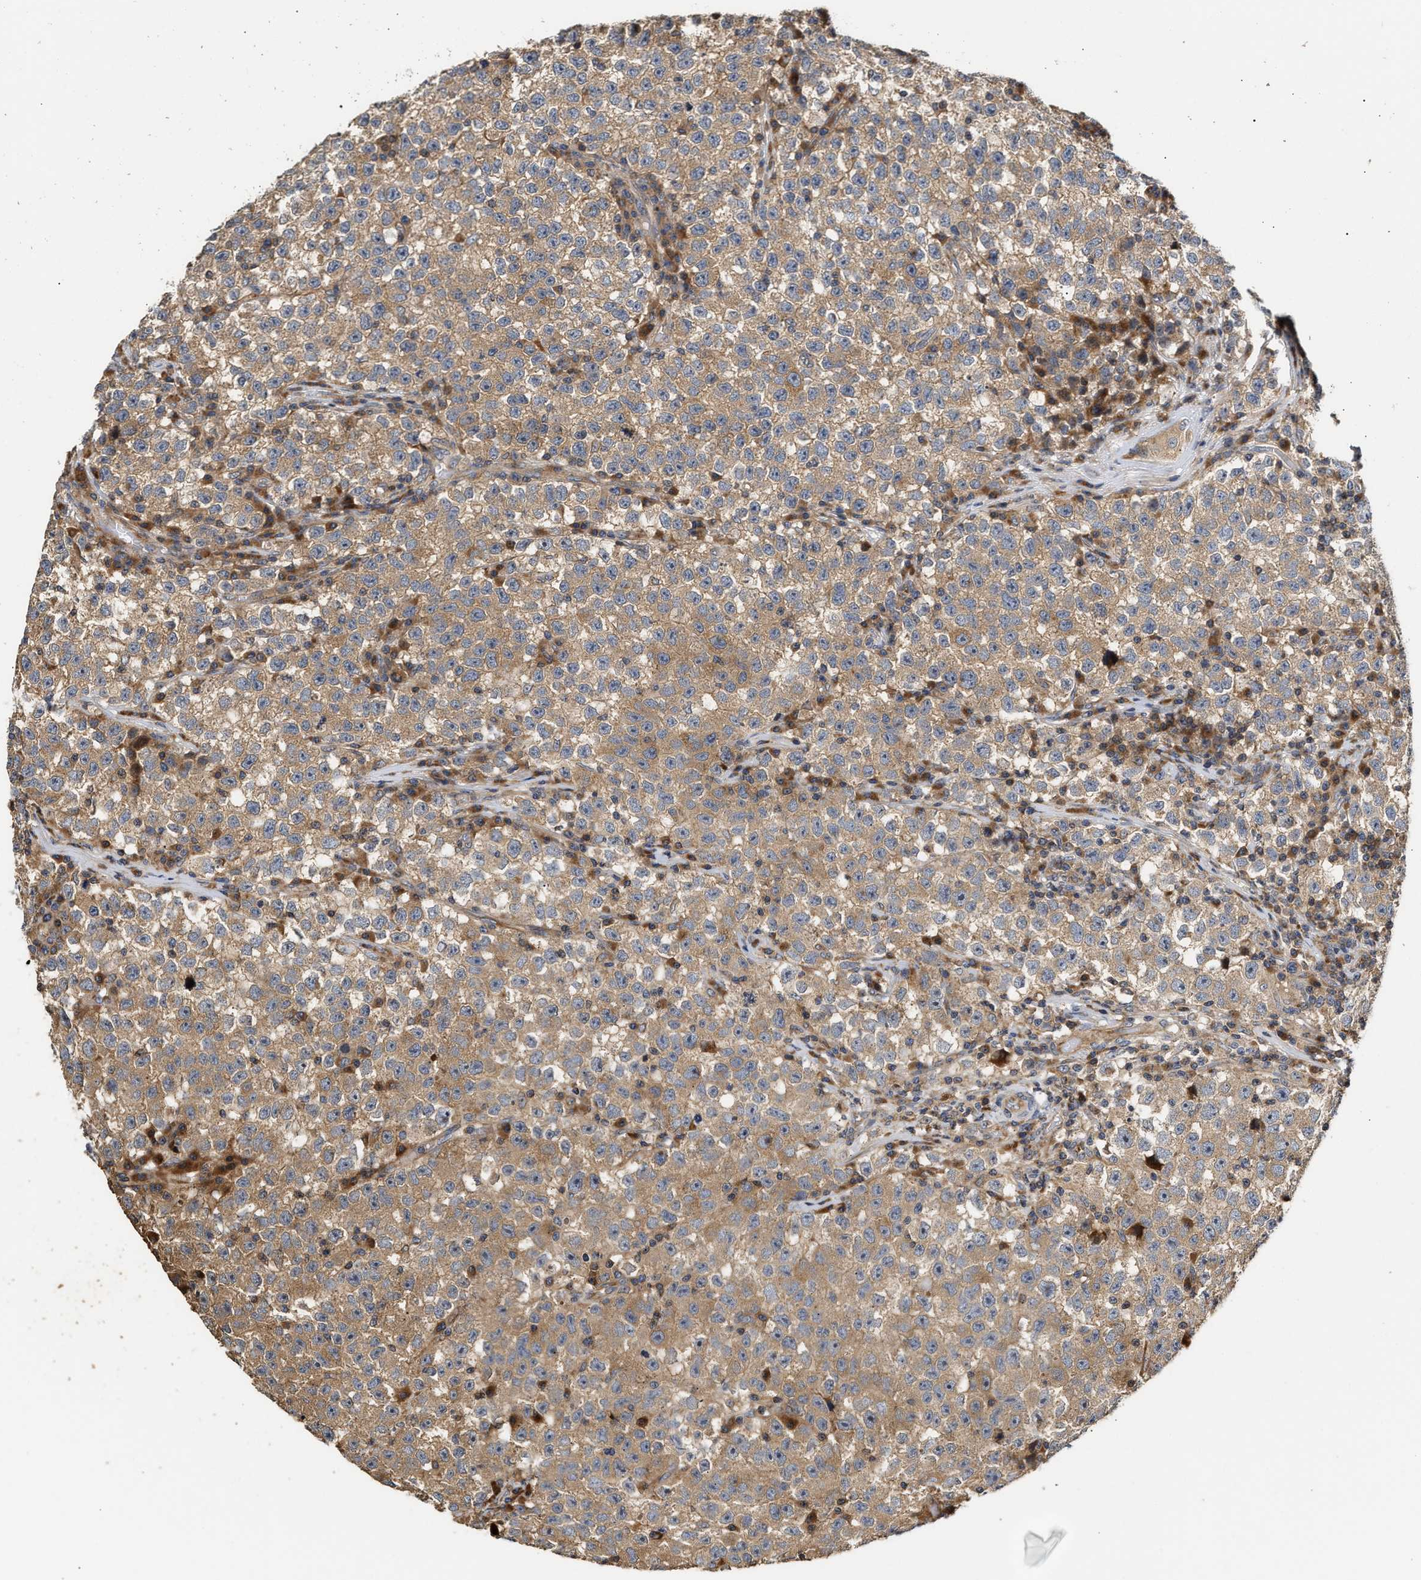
{"staining": {"intensity": "moderate", "quantity": ">75%", "location": "cytoplasmic/membranous"}, "tissue": "testis cancer", "cell_type": "Tumor cells", "image_type": "cancer", "snomed": [{"axis": "morphology", "description": "Seminoma, NOS"}, {"axis": "topography", "description": "Testis"}], "caption": "Protein expression analysis of human testis cancer reveals moderate cytoplasmic/membranous positivity in about >75% of tumor cells.", "gene": "CLIP2", "patient": {"sex": "male", "age": 22}}